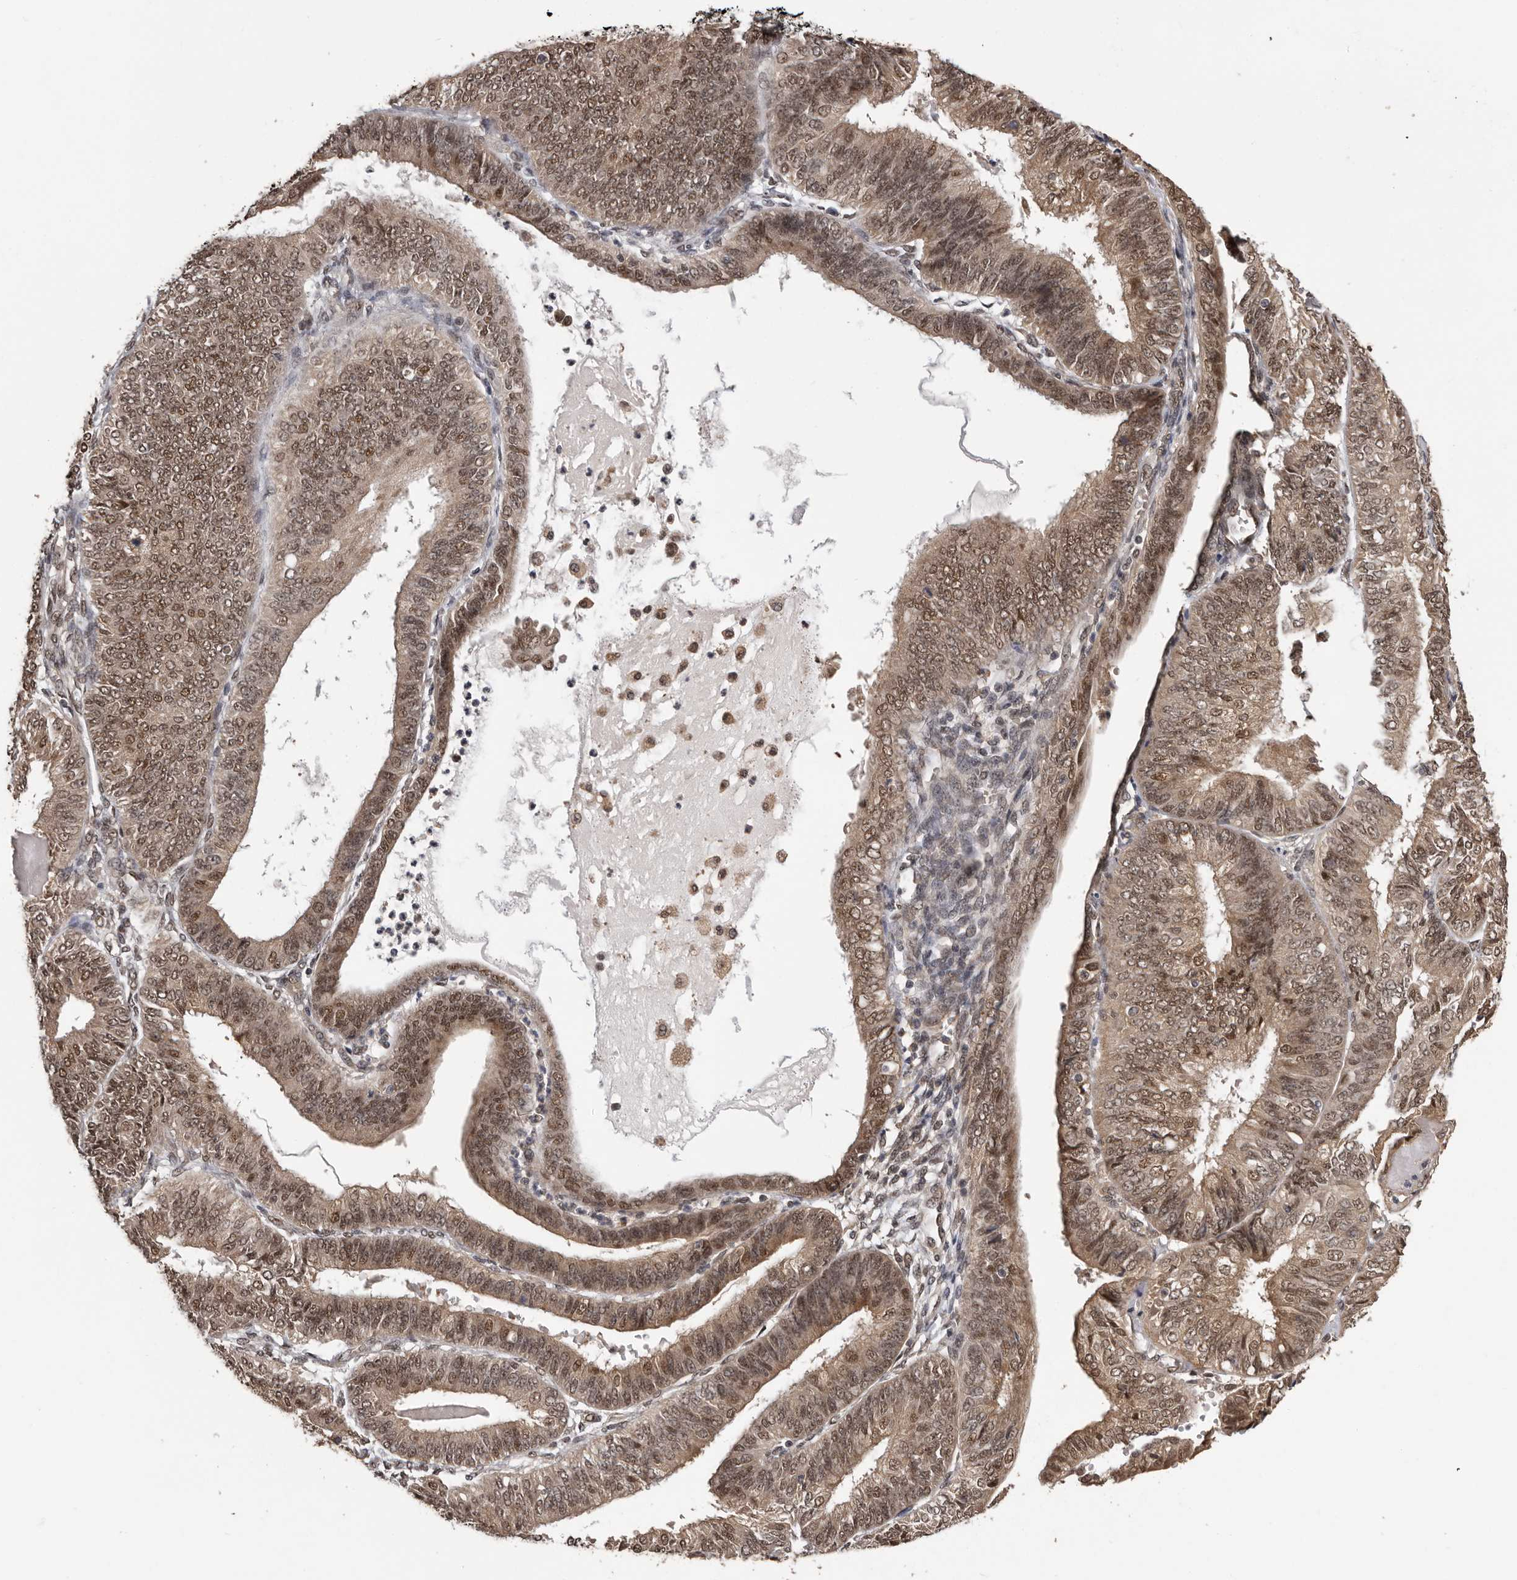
{"staining": {"intensity": "moderate", "quantity": ">75%", "location": "cytoplasmic/membranous,nuclear"}, "tissue": "endometrial cancer", "cell_type": "Tumor cells", "image_type": "cancer", "snomed": [{"axis": "morphology", "description": "Adenocarcinoma, NOS"}, {"axis": "topography", "description": "Endometrium"}], "caption": "Endometrial cancer tissue shows moderate cytoplasmic/membranous and nuclear staining in approximately >75% of tumor cells, visualized by immunohistochemistry.", "gene": "VPS37A", "patient": {"sex": "female", "age": 58}}